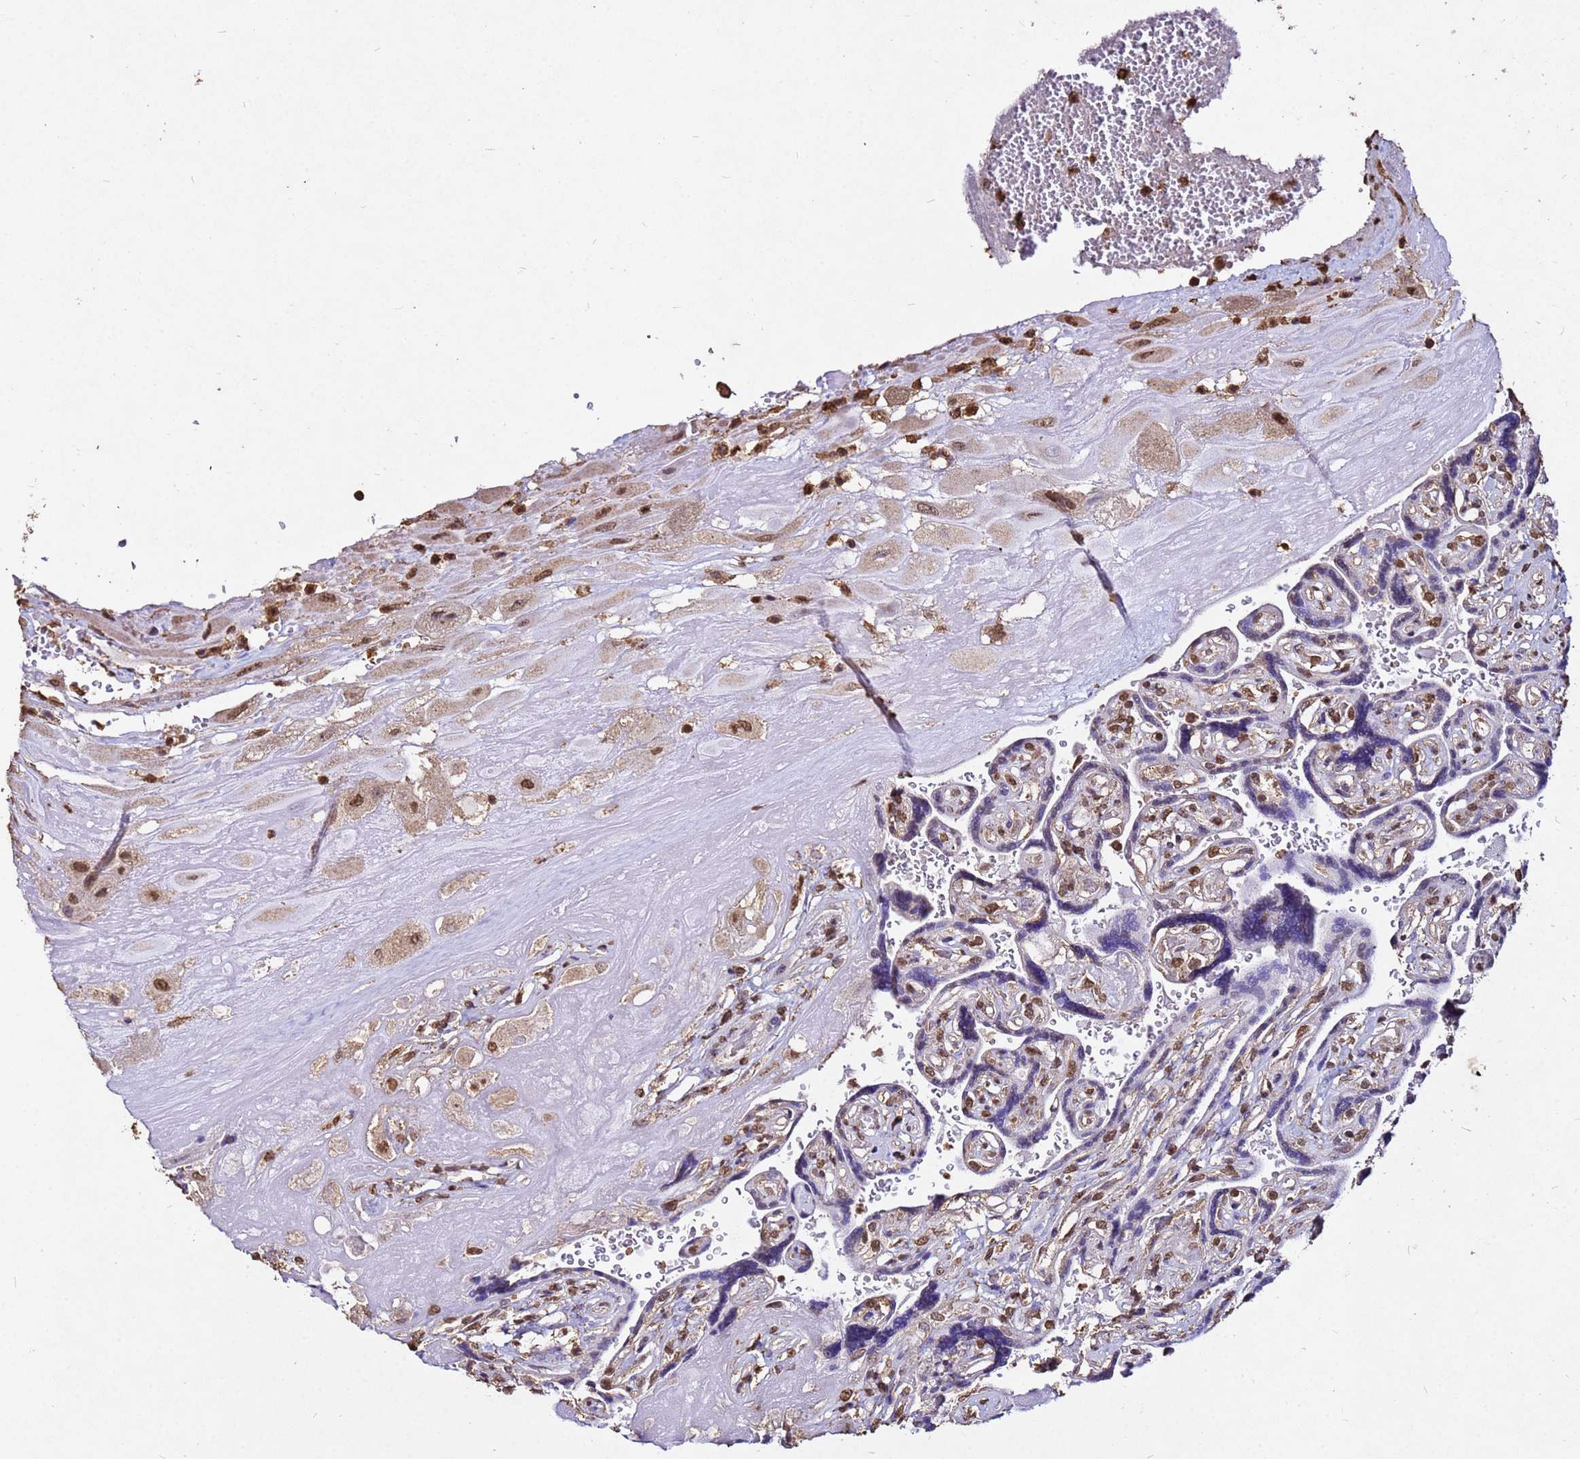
{"staining": {"intensity": "moderate", "quantity": ">75%", "location": "nuclear"}, "tissue": "placenta", "cell_type": "Decidual cells", "image_type": "normal", "snomed": [{"axis": "morphology", "description": "Normal tissue, NOS"}, {"axis": "topography", "description": "Placenta"}], "caption": "High-magnification brightfield microscopy of benign placenta stained with DAB (brown) and counterstained with hematoxylin (blue). decidual cells exhibit moderate nuclear positivity is identified in approximately>75% of cells.", "gene": "MYOCD", "patient": {"sex": "female", "age": 32}}